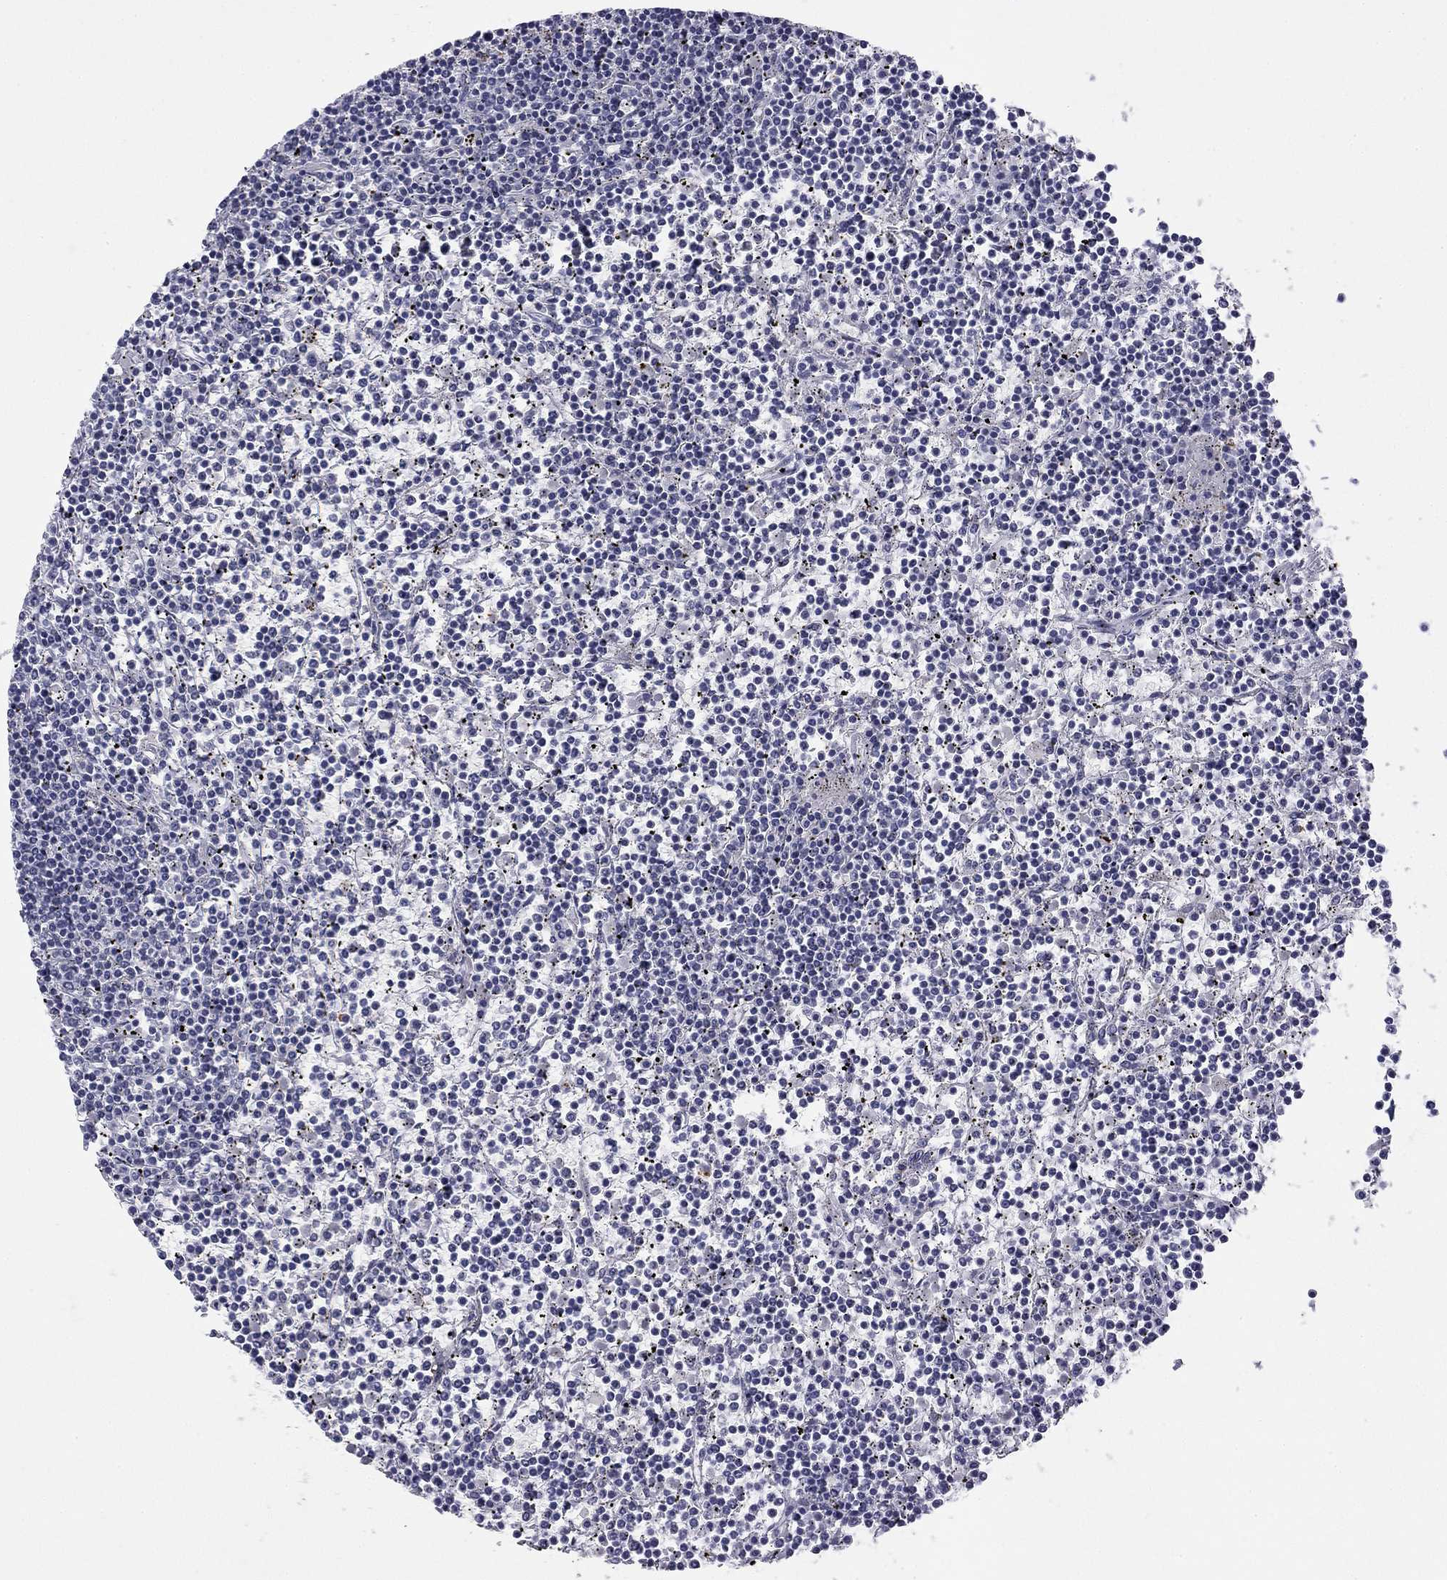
{"staining": {"intensity": "negative", "quantity": "none", "location": "none"}, "tissue": "lymphoma", "cell_type": "Tumor cells", "image_type": "cancer", "snomed": [{"axis": "morphology", "description": "Malignant lymphoma, non-Hodgkin's type, Low grade"}, {"axis": "topography", "description": "Spleen"}], "caption": "This is an immunohistochemistry (IHC) micrograph of lymphoma. There is no staining in tumor cells.", "gene": "TFAP2B", "patient": {"sex": "female", "age": 19}}